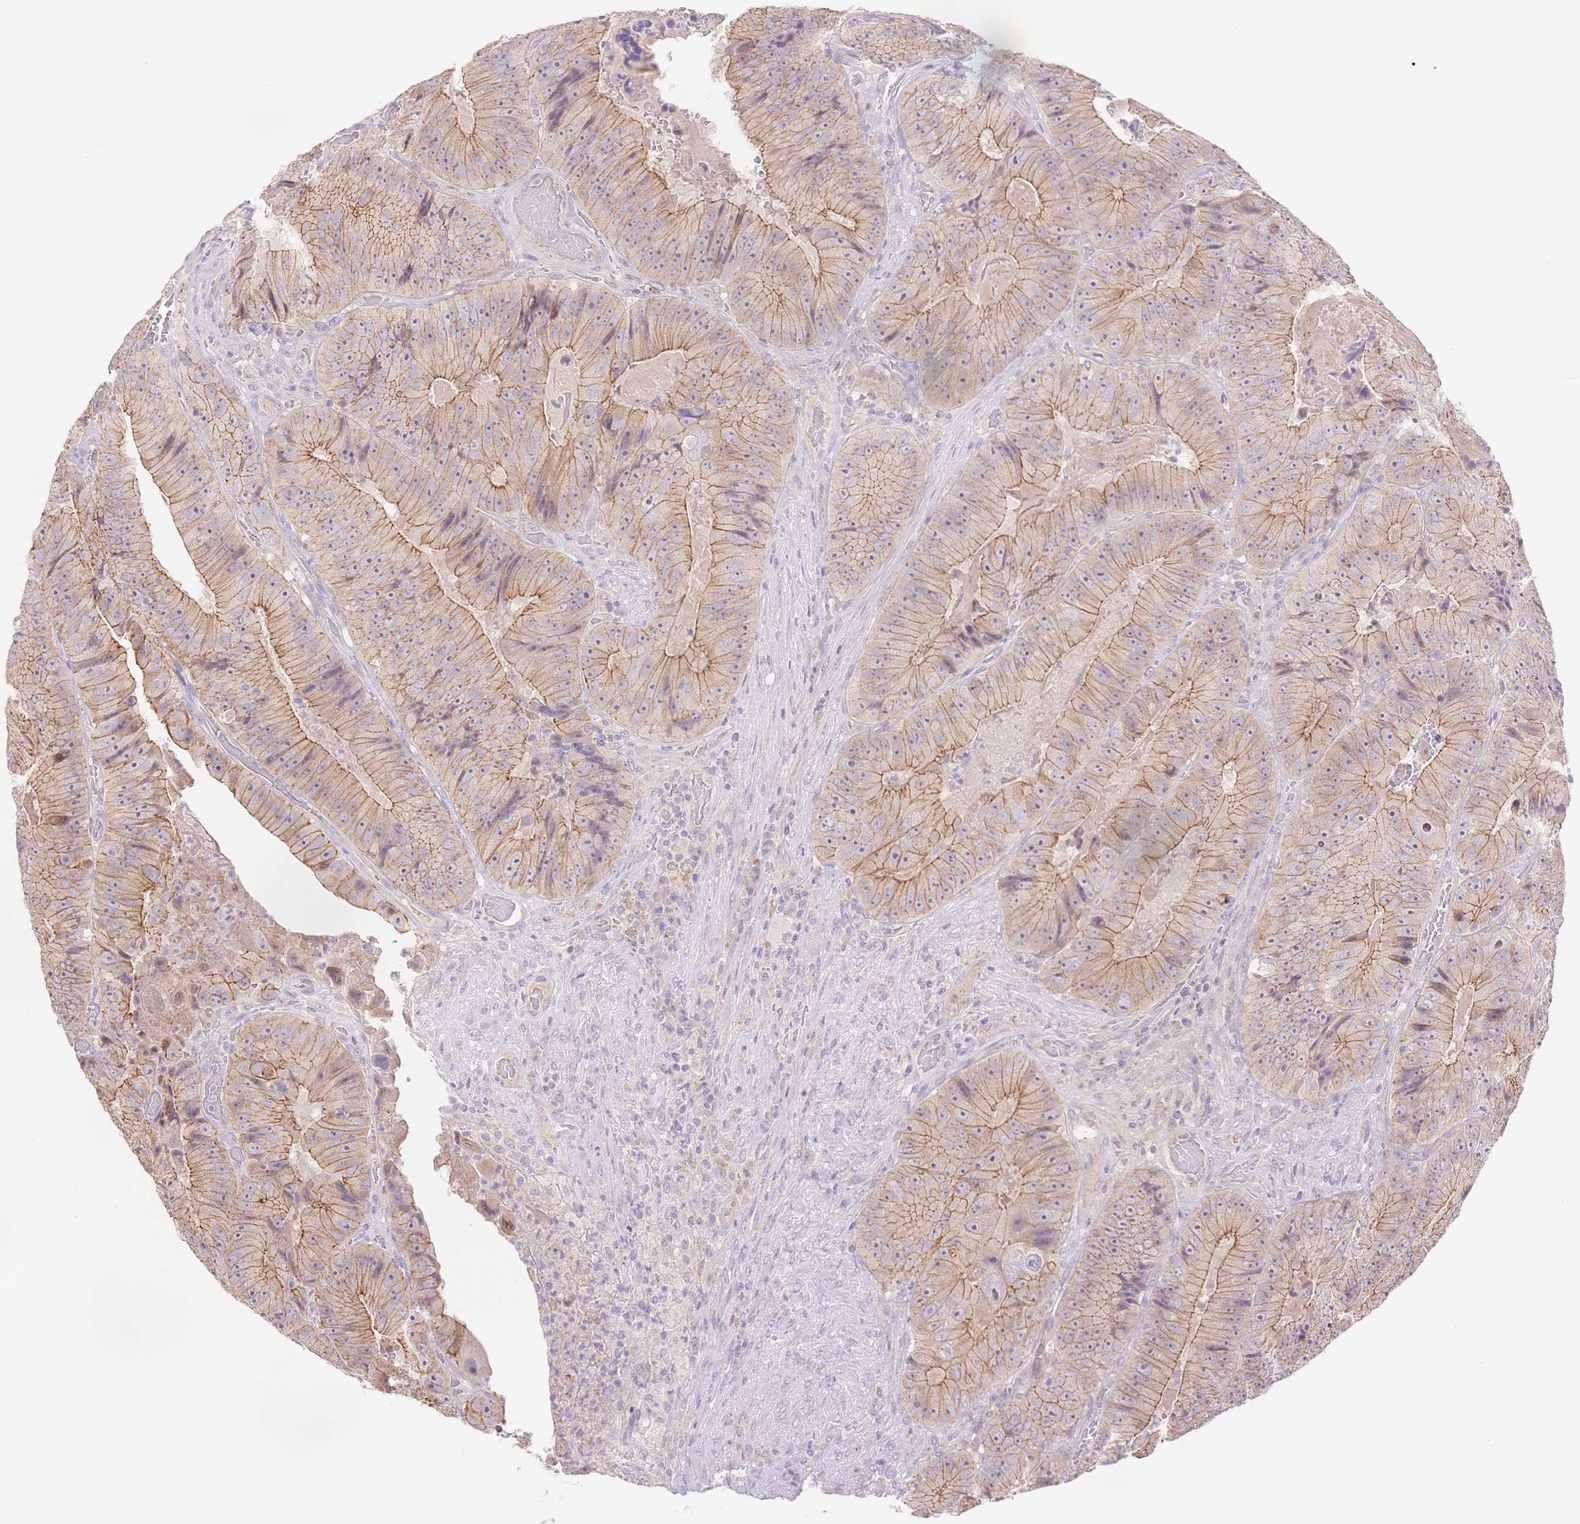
{"staining": {"intensity": "moderate", "quantity": ">75%", "location": "cytoplasmic/membranous"}, "tissue": "colorectal cancer", "cell_type": "Tumor cells", "image_type": "cancer", "snomed": [{"axis": "morphology", "description": "Adenocarcinoma, NOS"}, {"axis": "topography", "description": "Colon"}], "caption": "A photomicrograph showing moderate cytoplasmic/membranous staining in about >75% of tumor cells in colorectal cancer, as visualized by brown immunohistochemical staining.", "gene": "WDR54", "patient": {"sex": "female", "age": 86}}